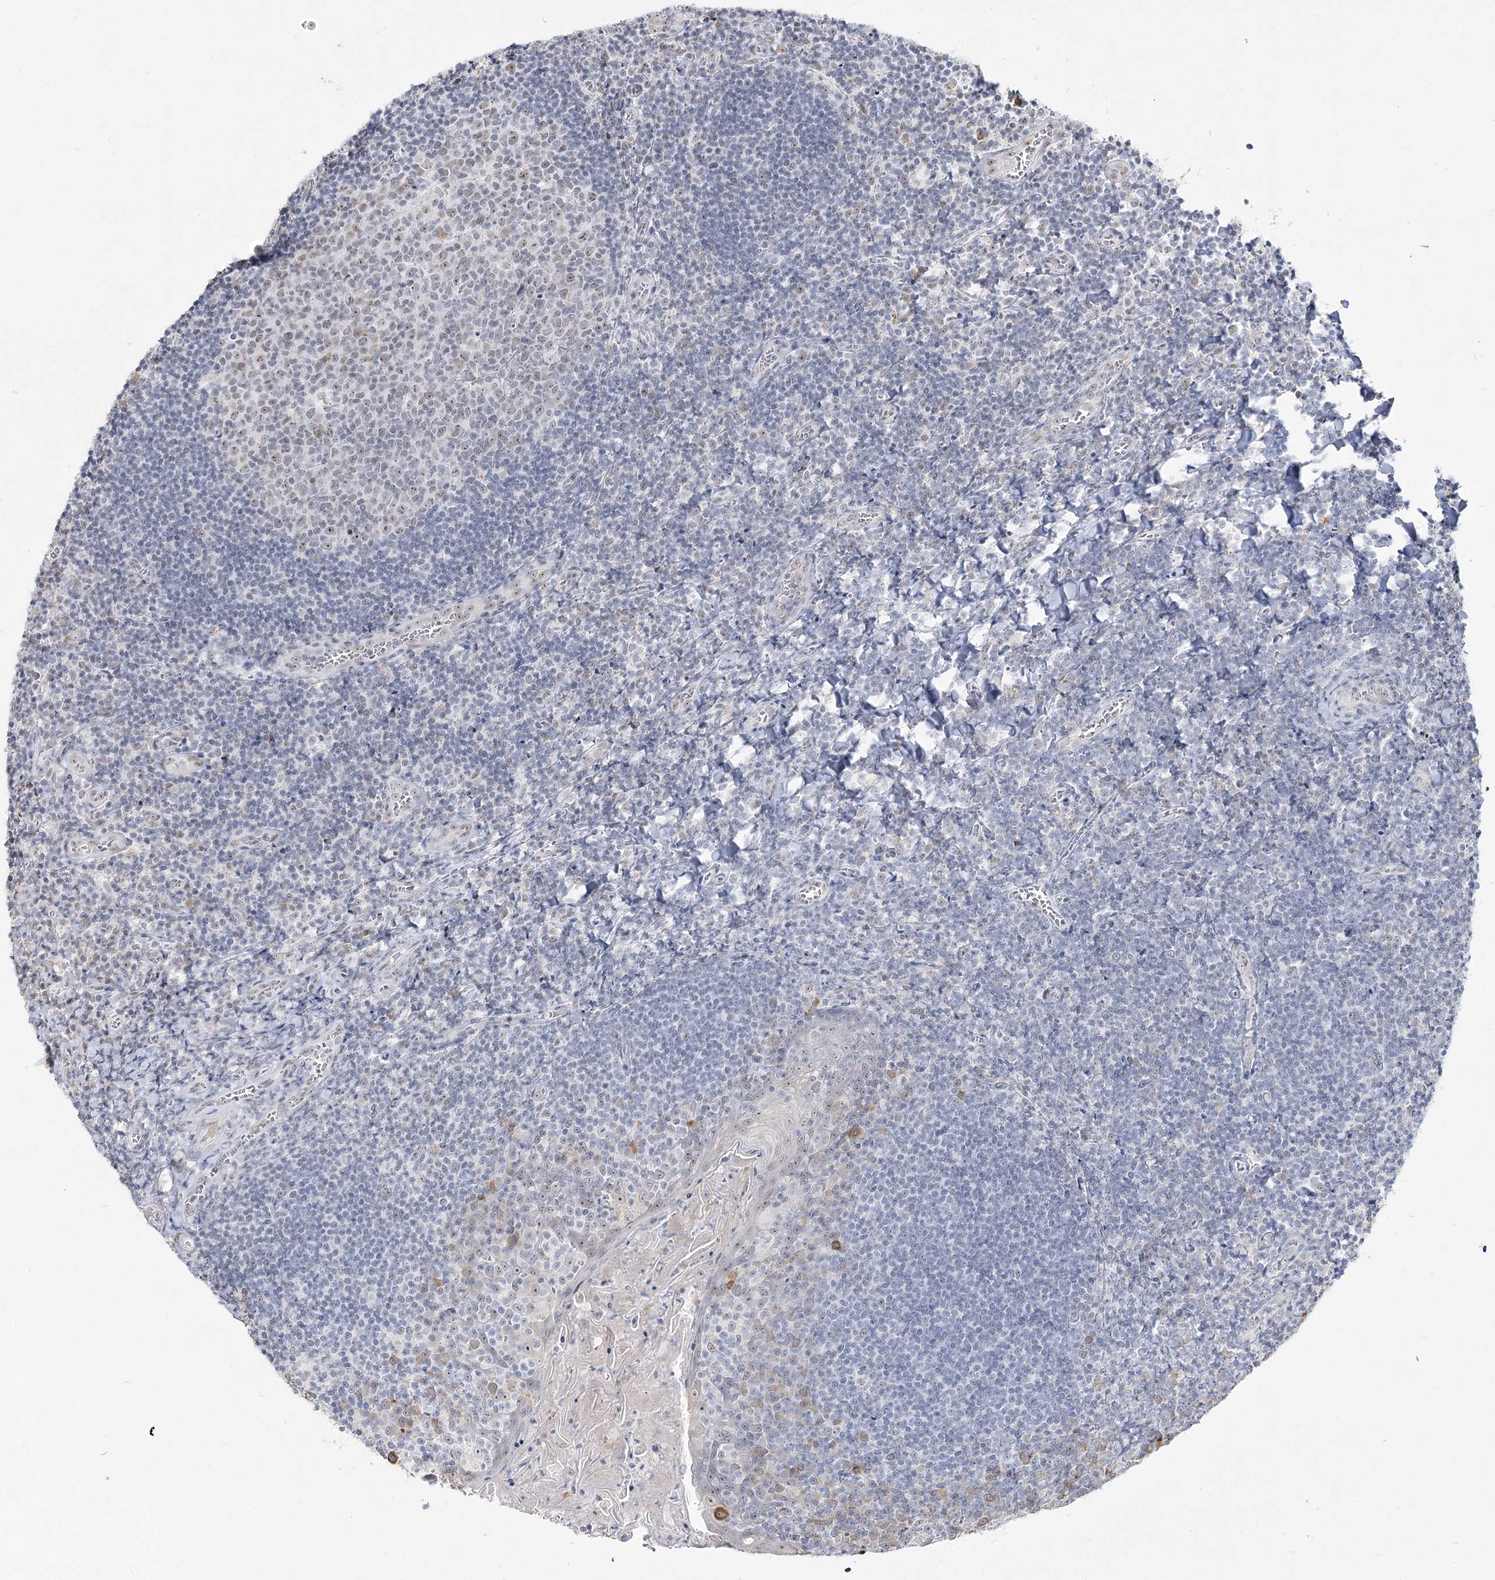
{"staining": {"intensity": "weak", "quantity": "25%-75%", "location": "nuclear"}, "tissue": "tonsil", "cell_type": "Germinal center cells", "image_type": "normal", "snomed": [{"axis": "morphology", "description": "Normal tissue, NOS"}, {"axis": "topography", "description": "Tonsil"}], "caption": "Tonsil stained with DAB (3,3'-diaminobenzidine) IHC demonstrates low levels of weak nuclear staining in approximately 25%-75% of germinal center cells. The protein is stained brown, and the nuclei are stained in blue (DAB IHC with brightfield microscopy, high magnification).", "gene": "DDX50", "patient": {"sex": "male", "age": 27}}